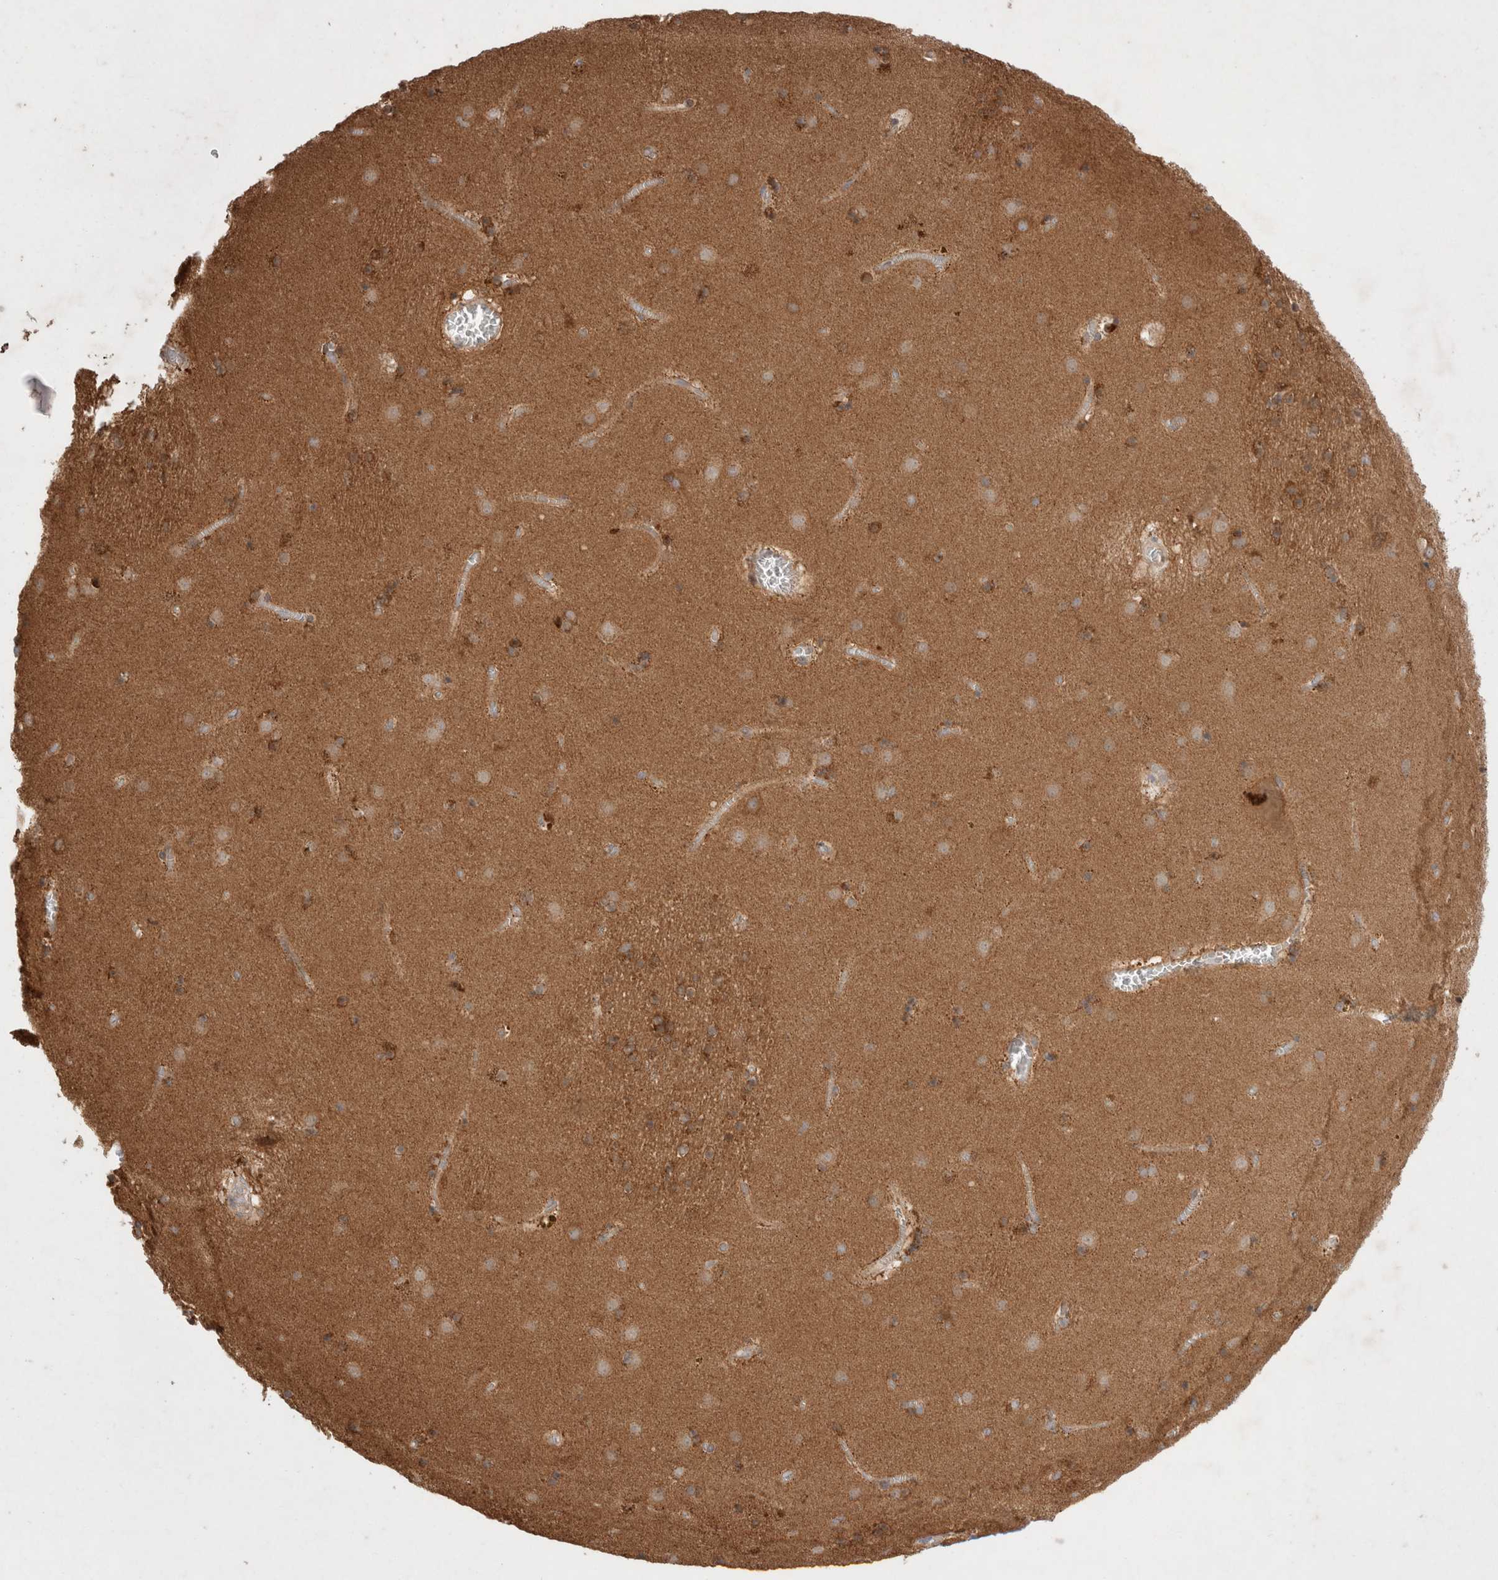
{"staining": {"intensity": "moderate", "quantity": ">75%", "location": "cytoplasmic/membranous"}, "tissue": "caudate", "cell_type": "Glial cells", "image_type": "normal", "snomed": [{"axis": "morphology", "description": "Normal tissue, NOS"}, {"axis": "topography", "description": "Lateral ventricle wall"}], "caption": "Moderate cytoplasmic/membranous protein positivity is present in about >75% of glial cells in caudate.", "gene": "HROB", "patient": {"sex": "male", "age": 70}}